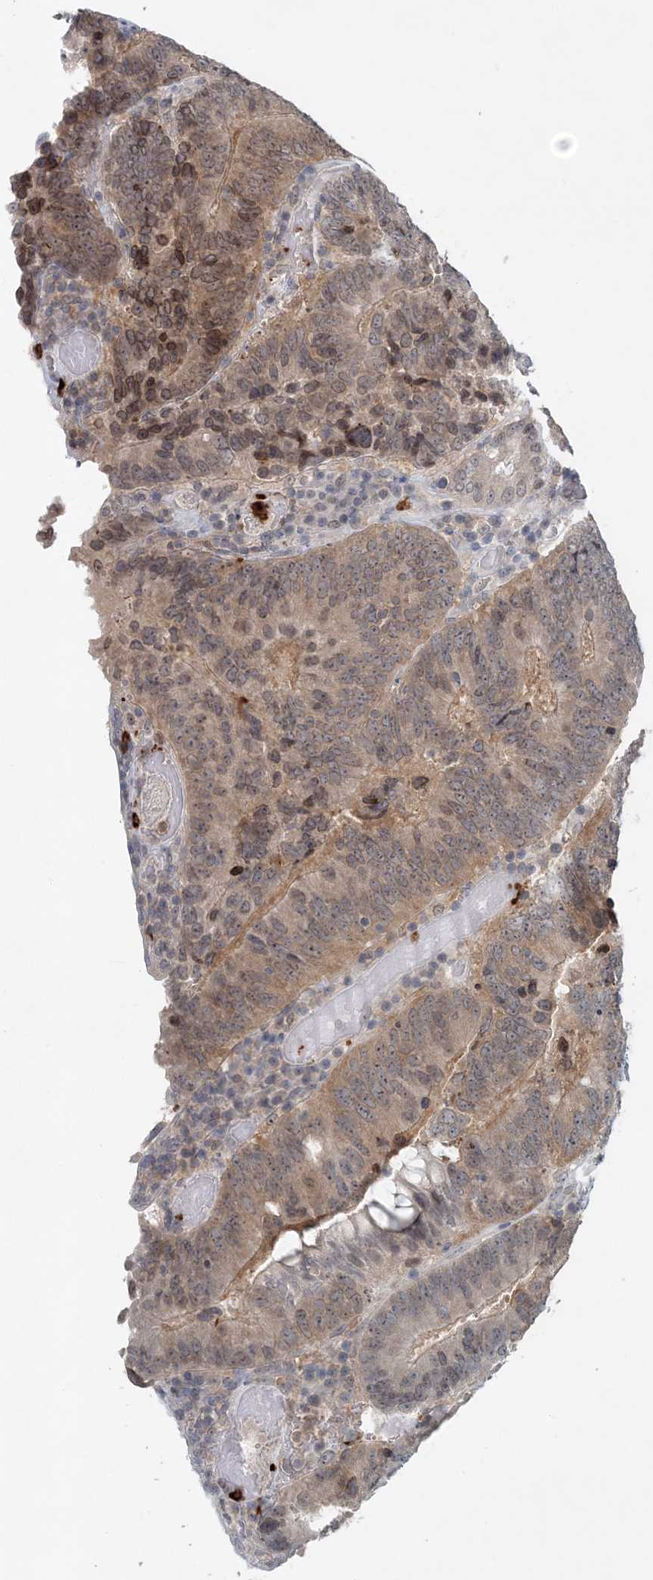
{"staining": {"intensity": "weak", "quantity": "25%-75%", "location": "cytoplasmic/membranous"}, "tissue": "colorectal cancer", "cell_type": "Tumor cells", "image_type": "cancer", "snomed": [{"axis": "morphology", "description": "Adenocarcinoma, NOS"}, {"axis": "topography", "description": "Colon"}], "caption": "DAB immunohistochemical staining of colorectal cancer exhibits weak cytoplasmic/membranous protein staining in about 25%-75% of tumor cells.", "gene": "NUP54", "patient": {"sex": "female", "age": 78}}